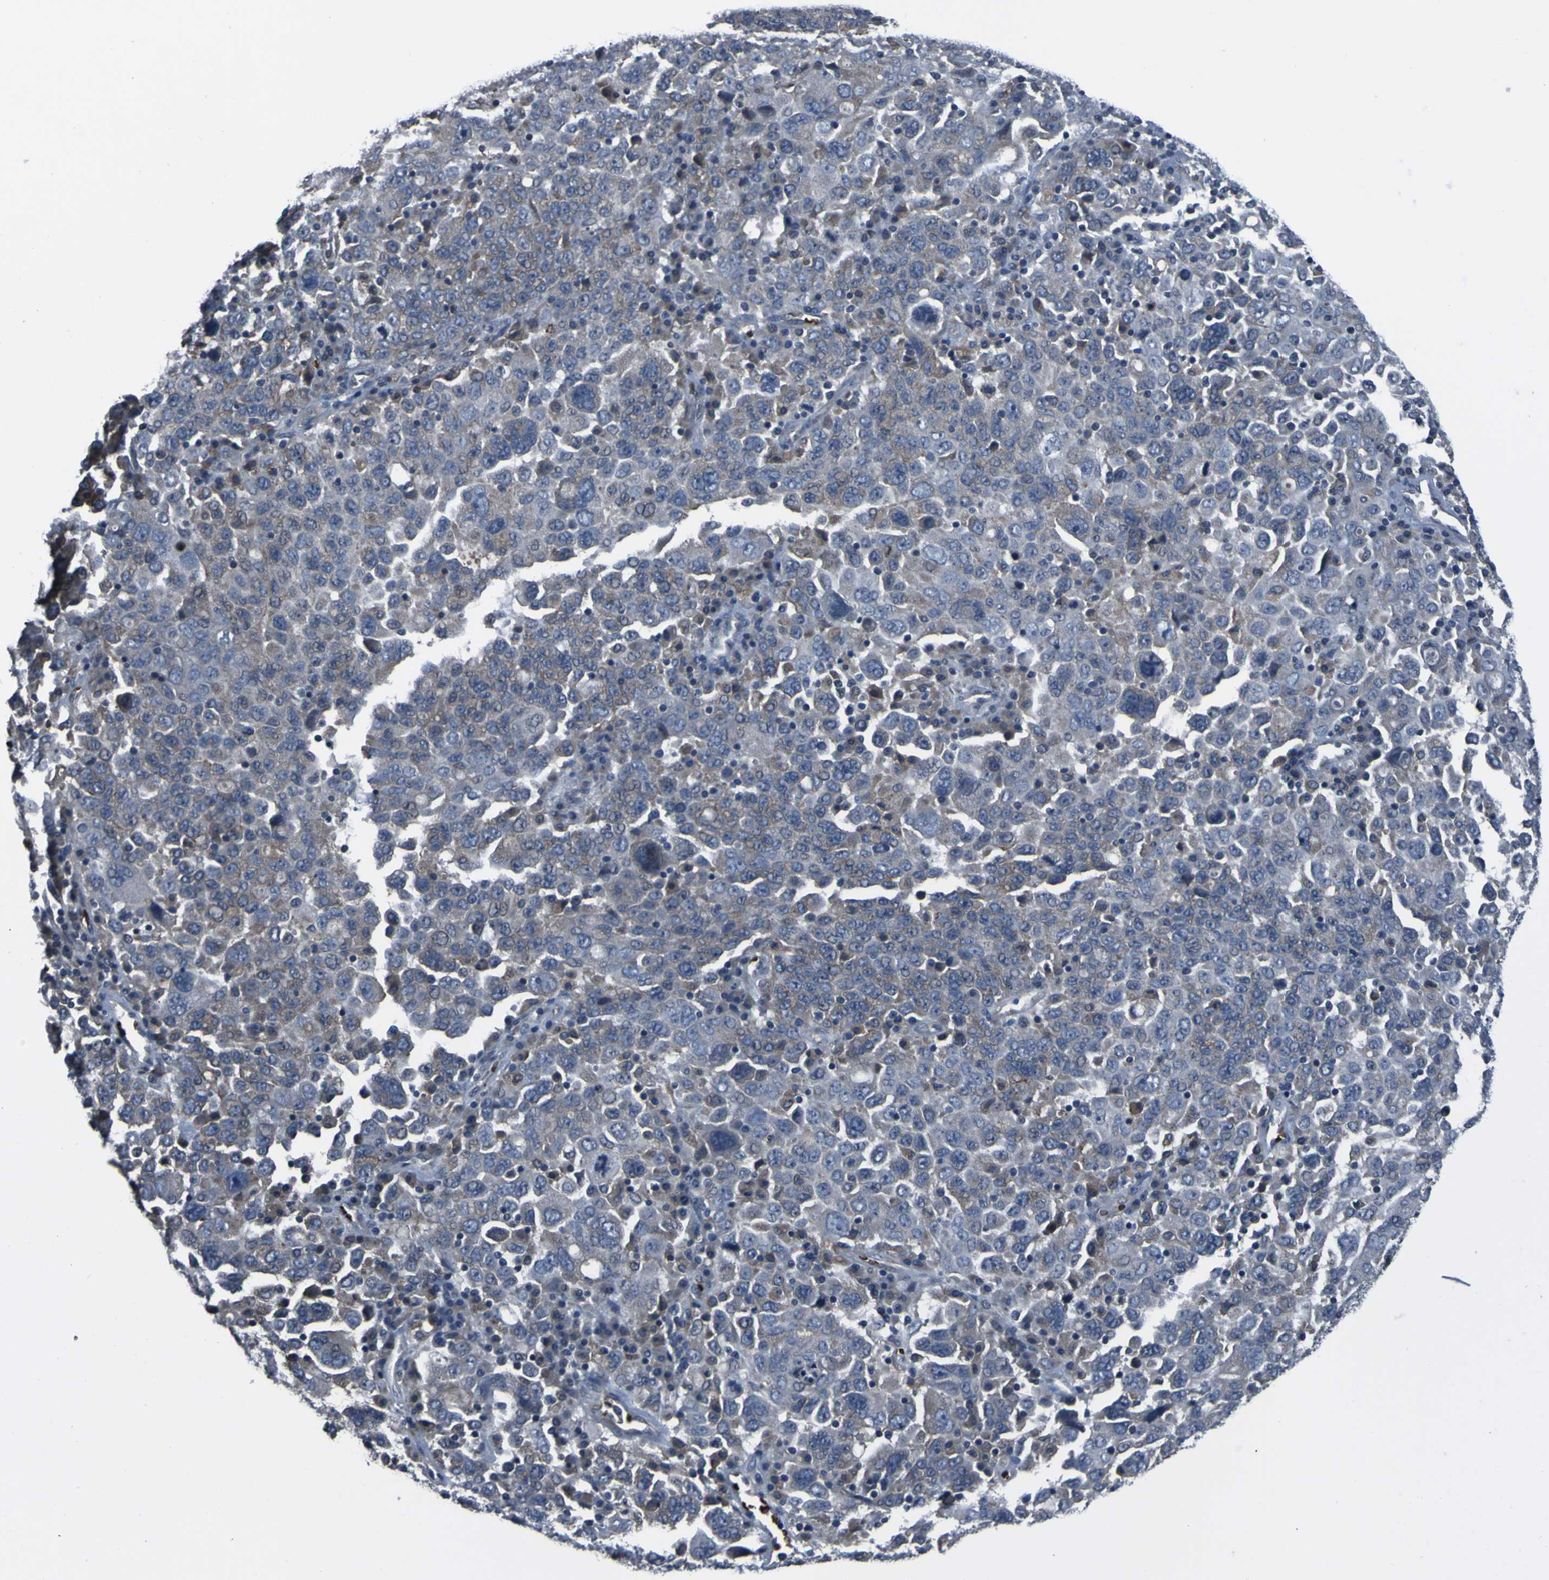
{"staining": {"intensity": "weak", "quantity": "<25%", "location": "cytoplasmic/membranous"}, "tissue": "ovarian cancer", "cell_type": "Tumor cells", "image_type": "cancer", "snomed": [{"axis": "morphology", "description": "Carcinoma, endometroid"}, {"axis": "topography", "description": "Ovary"}], "caption": "Immunohistochemistry (IHC) photomicrograph of human ovarian endometroid carcinoma stained for a protein (brown), which exhibits no positivity in tumor cells.", "gene": "GRAMD1A", "patient": {"sex": "female", "age": 62}}